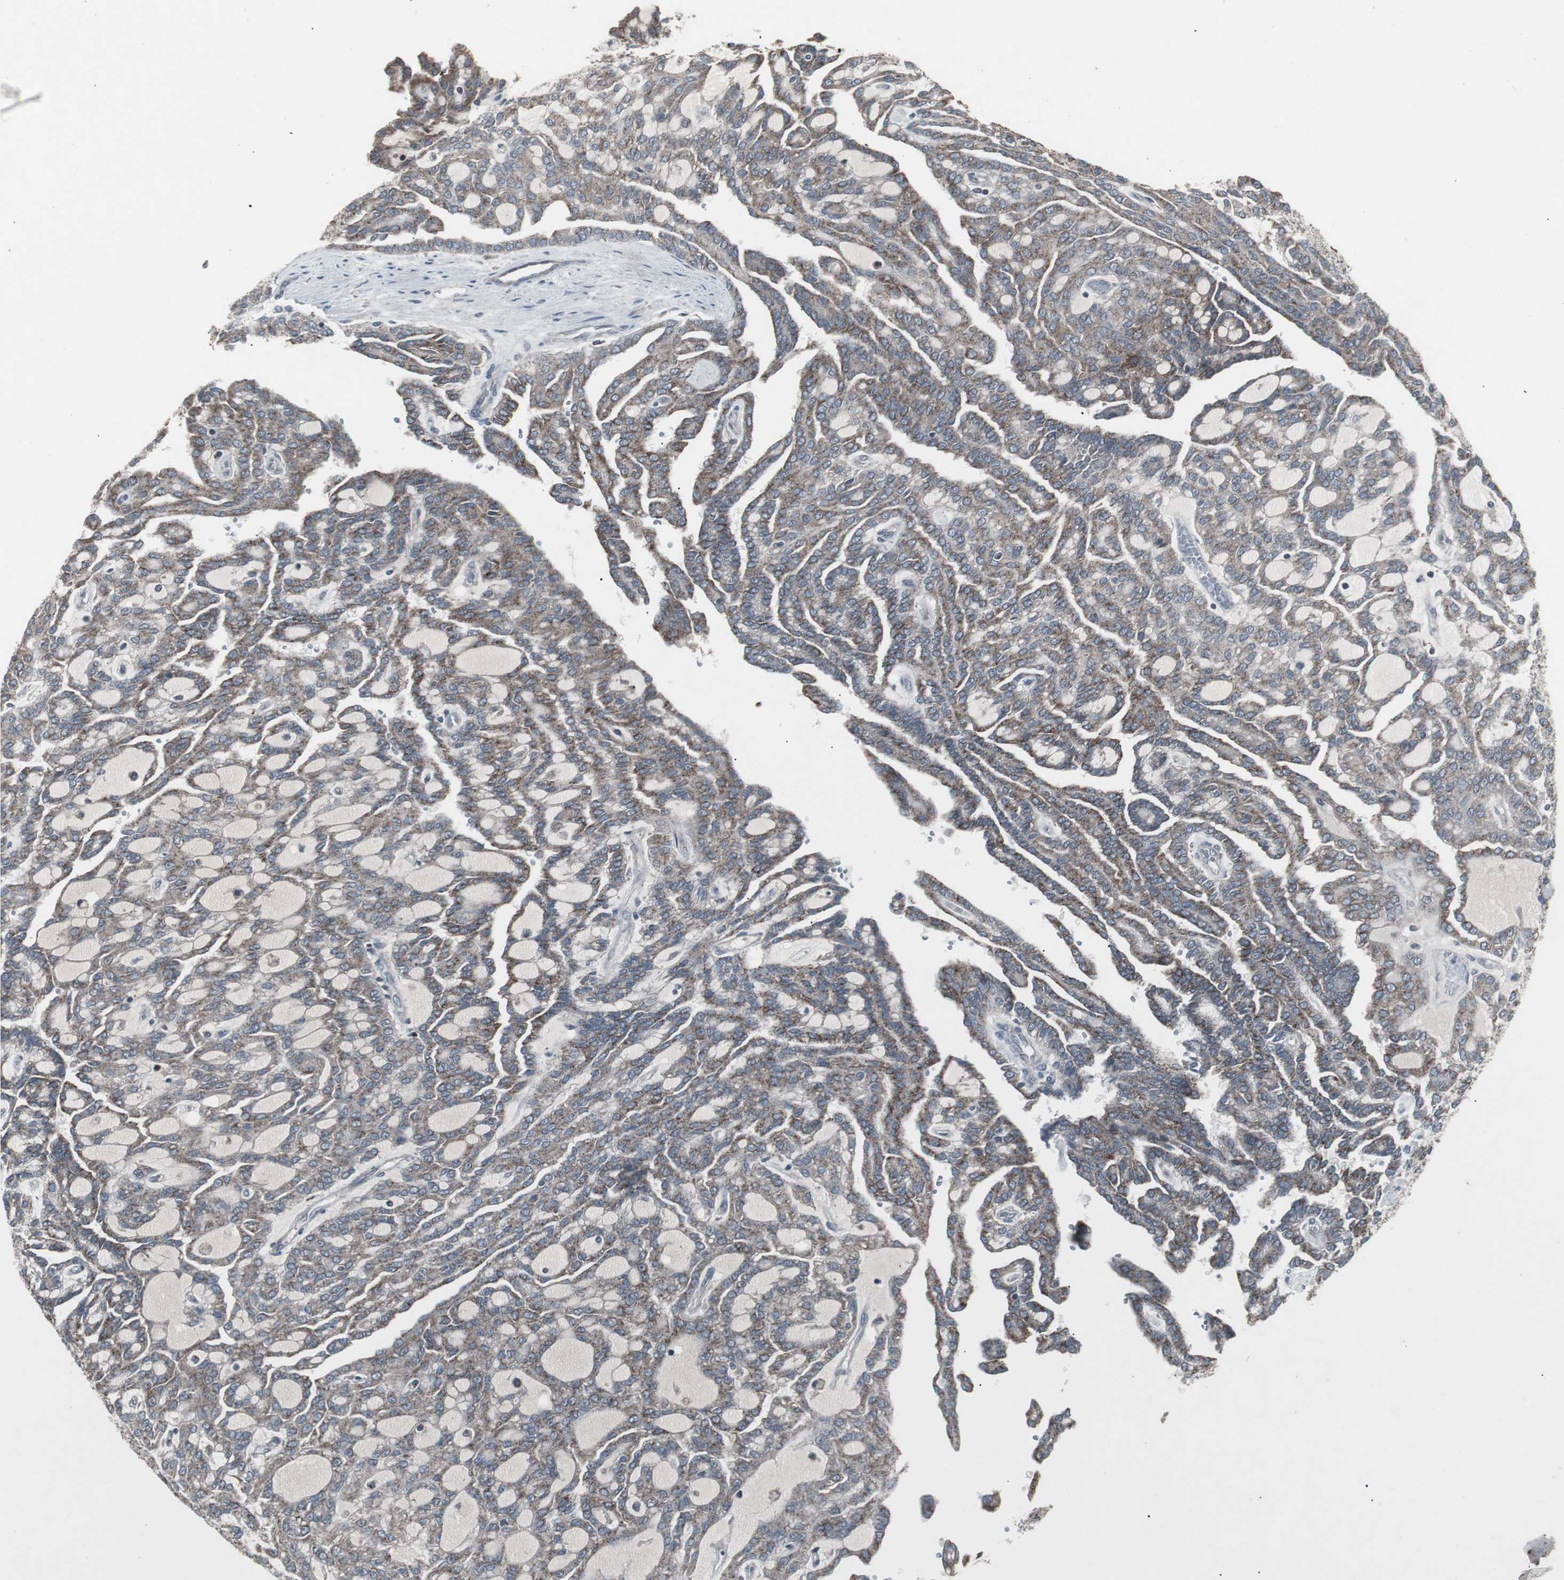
{"staining": {"intensity": "weak", "quantity": "25%-75%", "location": "cytoplasmic/membranous"}, "tissue": "renal cancer", "cell_type": "Tumor cells", "image_type": "cancer", "snomed": [{"axis": "morphology", "description": "Adenocarcinoma, NOS"}, {"axis": "topography", "description": "Kidney"}], "caption": "Renal cancer stained for a protein (brown) exhibits weak cytoplasmic/membranous positive expression in approximately 25%-75% of tumor cells.", "gene": "SSTR2", "patient": {"sex": "male", "age": 63}}